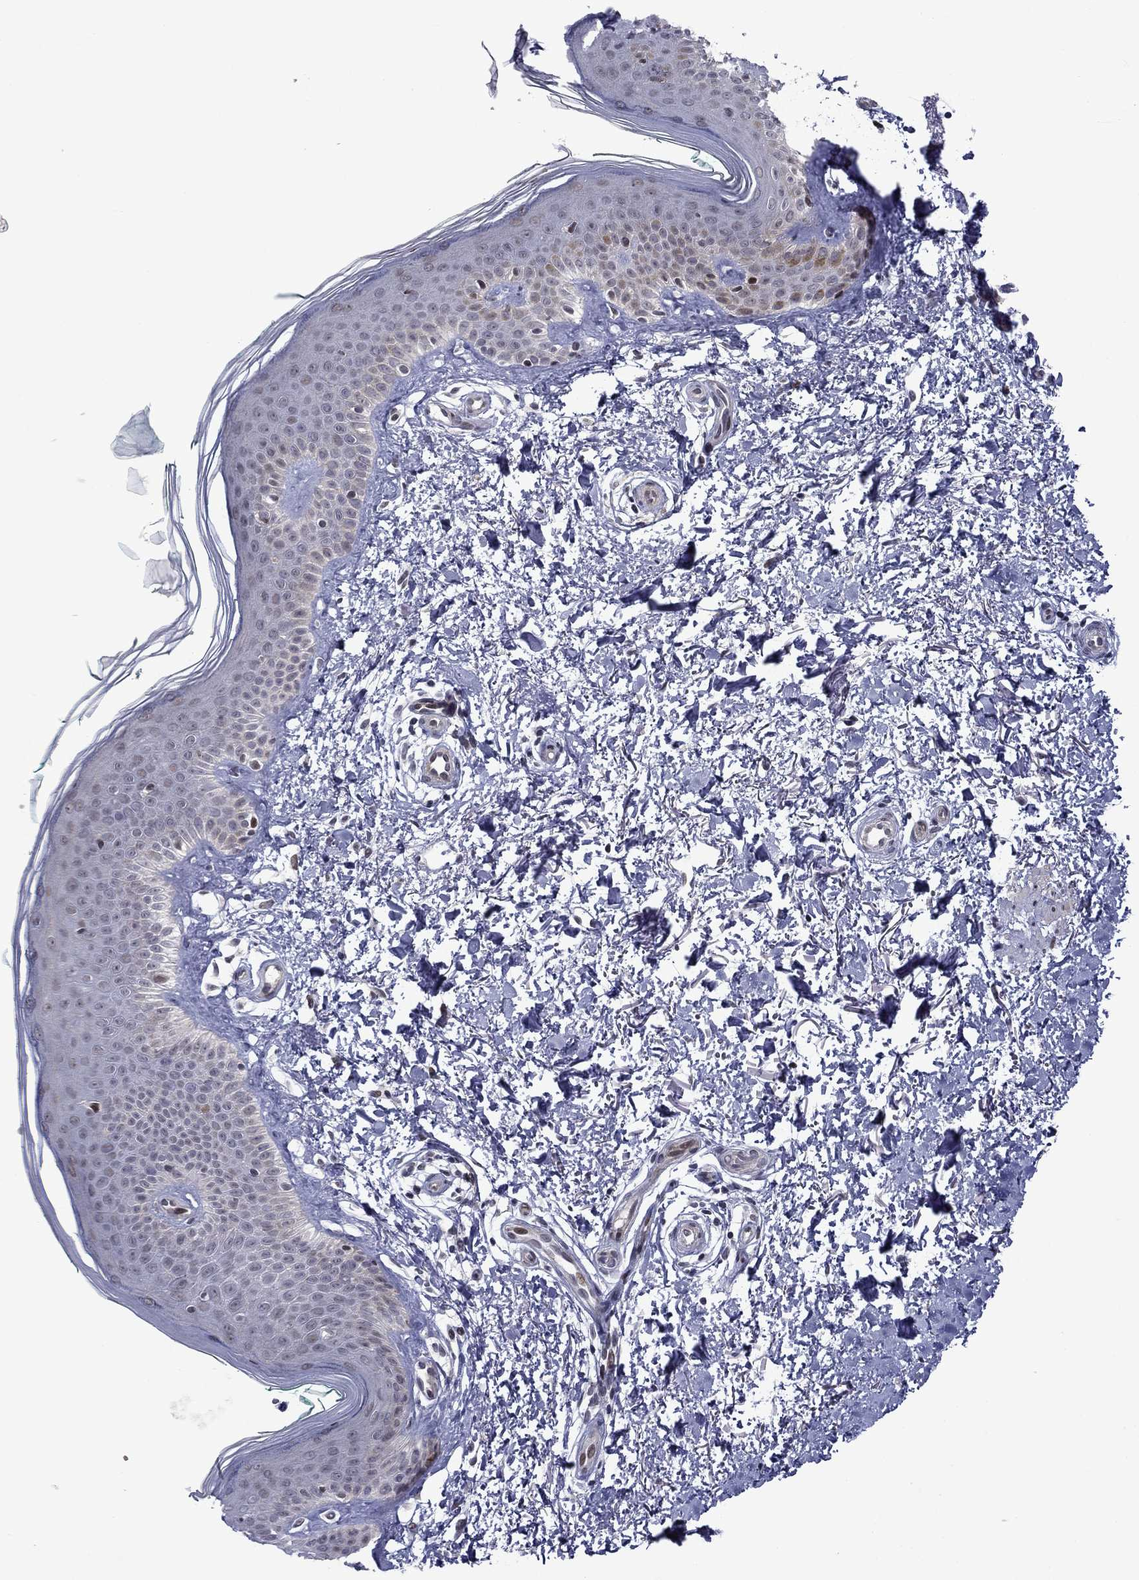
{"staining": {"intensity": "negative", "quantity": "none", "location": "none"}, "tissue": "skin", "cell_type": "Fibroblasts", "image_type": "normal", "snomed": [{"axis": "morphology", "description": "Normal tissue, NOS"}, {"axis": "morphology", "description": "Inflammation, NOS"}, {"axis": "morphology", "description": "Fibrosis, NOS"}, {"axis": "topography", "description": "Skin"}], "caption": "DAB (3,3'-diaminobenzidine) immunohistochemical staining of benign human skin reveals no significant expression in fibroblasts.", "gene": "B3GAT1", "patient": {"sex": "male", "age": 71}}